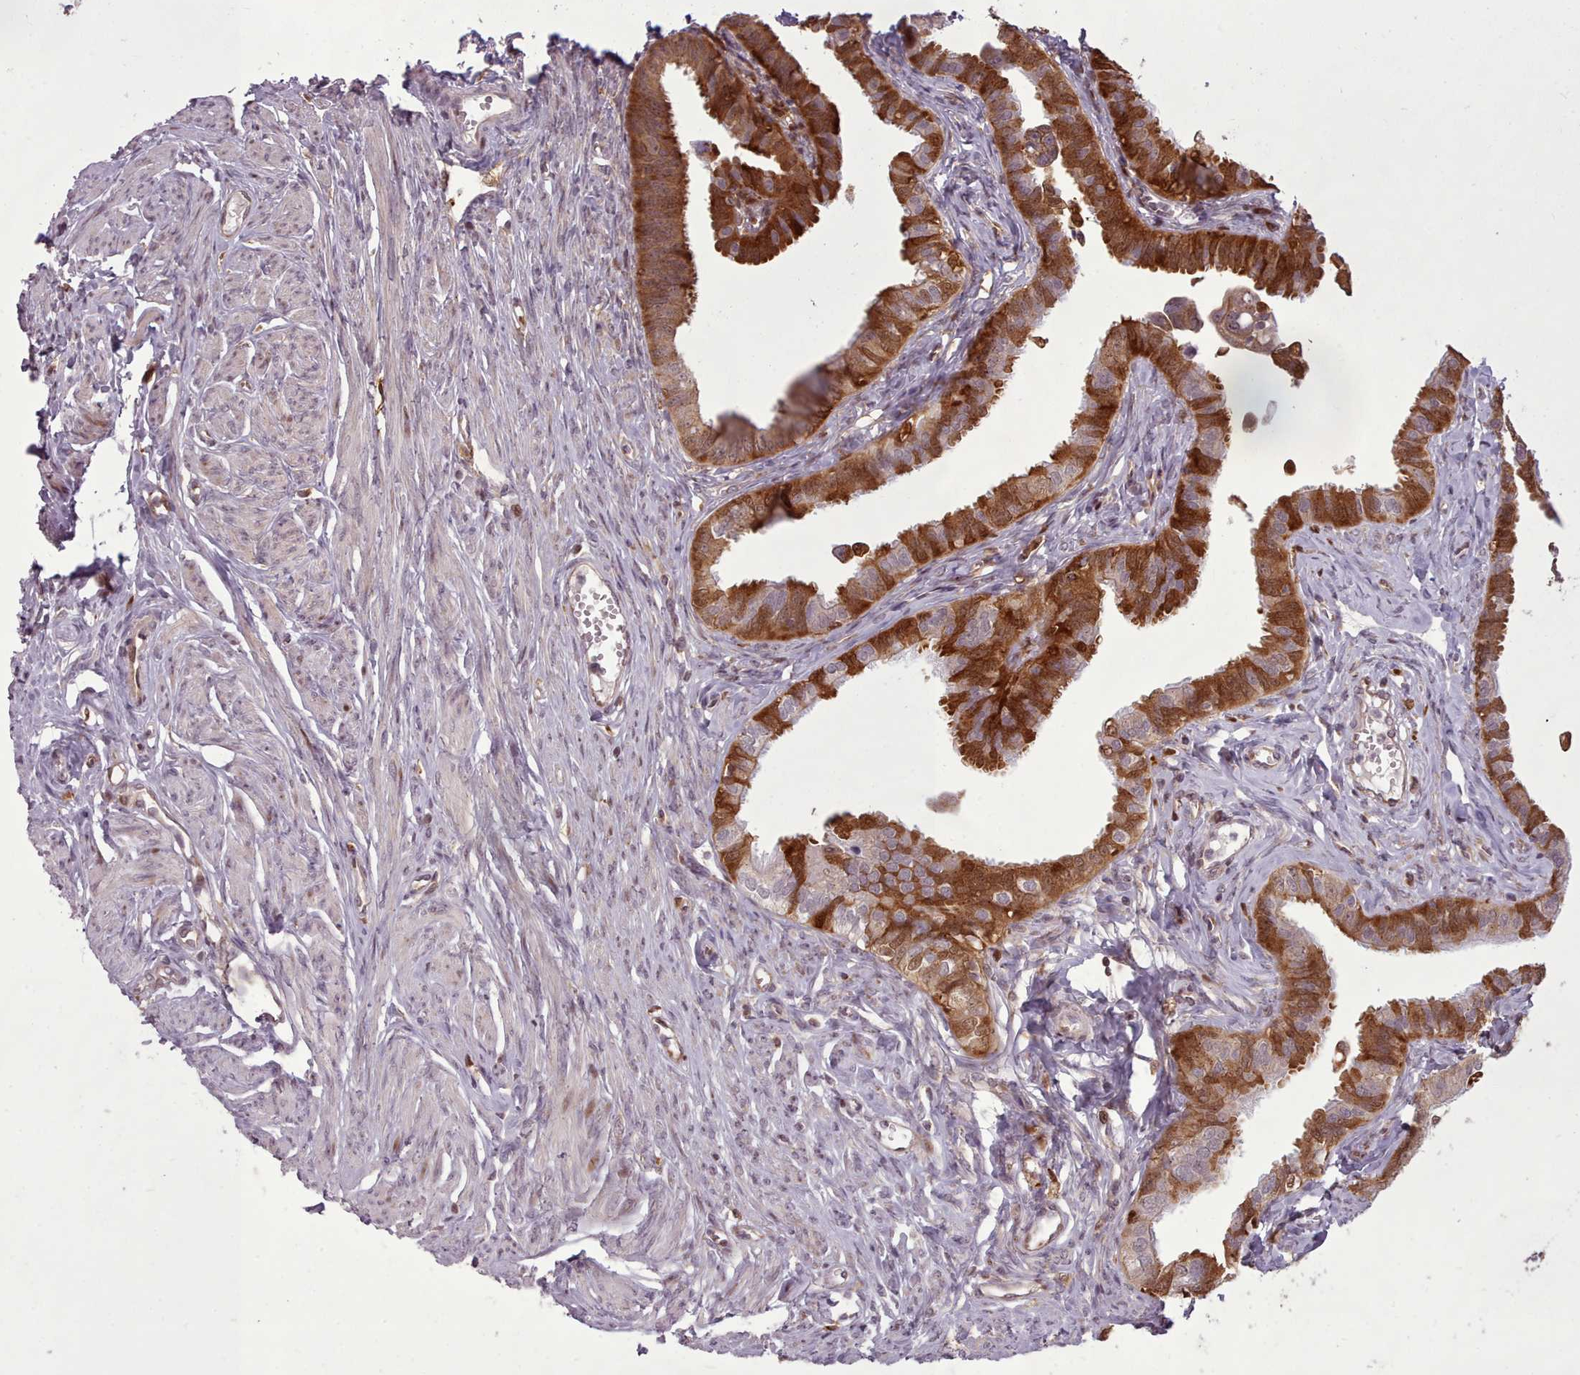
{"staining": {"intensity": "strong", "quantity": ">75%", "location": "cytoplasmic/membranous"}, "tissue": "fallopian tube", "cell_type": "Glandular cells", "image_type": "normal", "snomed": [{"axis": "morphology", "description": "Normal tissue, NOS"}, {"axis": "morphology", "description": "Carcinoma, NOS"}, {"axis": "topography", "description": "Fallopian tube"}, {"axis": "topography", "description": "Ovary"}], "caption": "Unremarkable fallopian tube demonstrates strong cytoplasmic/membranous expression in approximately >75% of glandular cells, visualized by immunohistochemistry. (Brightfield microscopy of DAB IHC at high magnification).", "gene": "LGALS9B", "patient": {"sex": "female", "age": 59}}